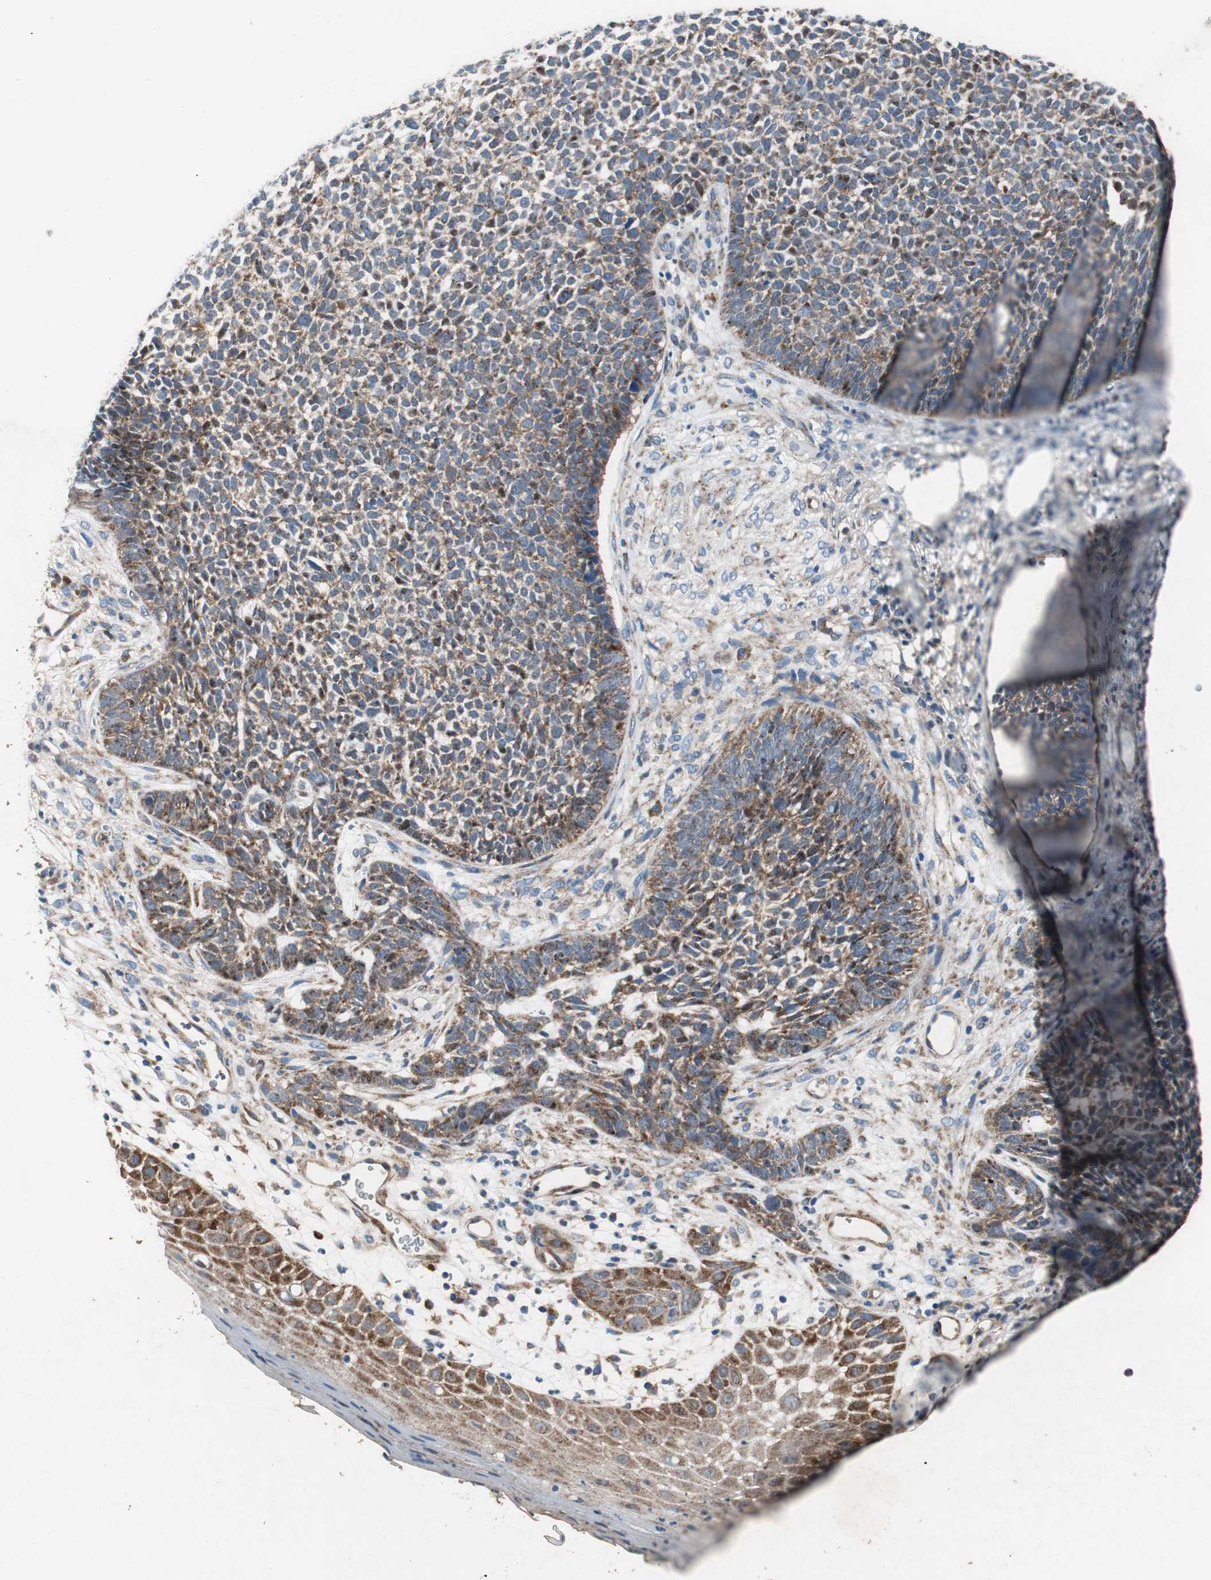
{"staining": {"intensity": "strong", "quantity": ">75%", "location": "cytoplasmic/membranous,nuclear"}, "tissue": "skin cancer", "cell_type": "Tumor cells", "image_type": "cancer", "snomed": [{"axis": "morphology", "description": "Basal cell carcinoma"}, {"axis": "topography", "description": "Skin"}], "caption": "Tumor cells exhibit high levels of strong cytoplasmic/membranous and nuclear expression in approximately >75% of cells in basal cell carcinoma (skin). The staining is performed using DAB brown chromogen to label protein expression. The nuclei are counter-stained blue using hematoxylin.", "gene": "RPL35", "patient": {"sex": "female", "age": 84}}